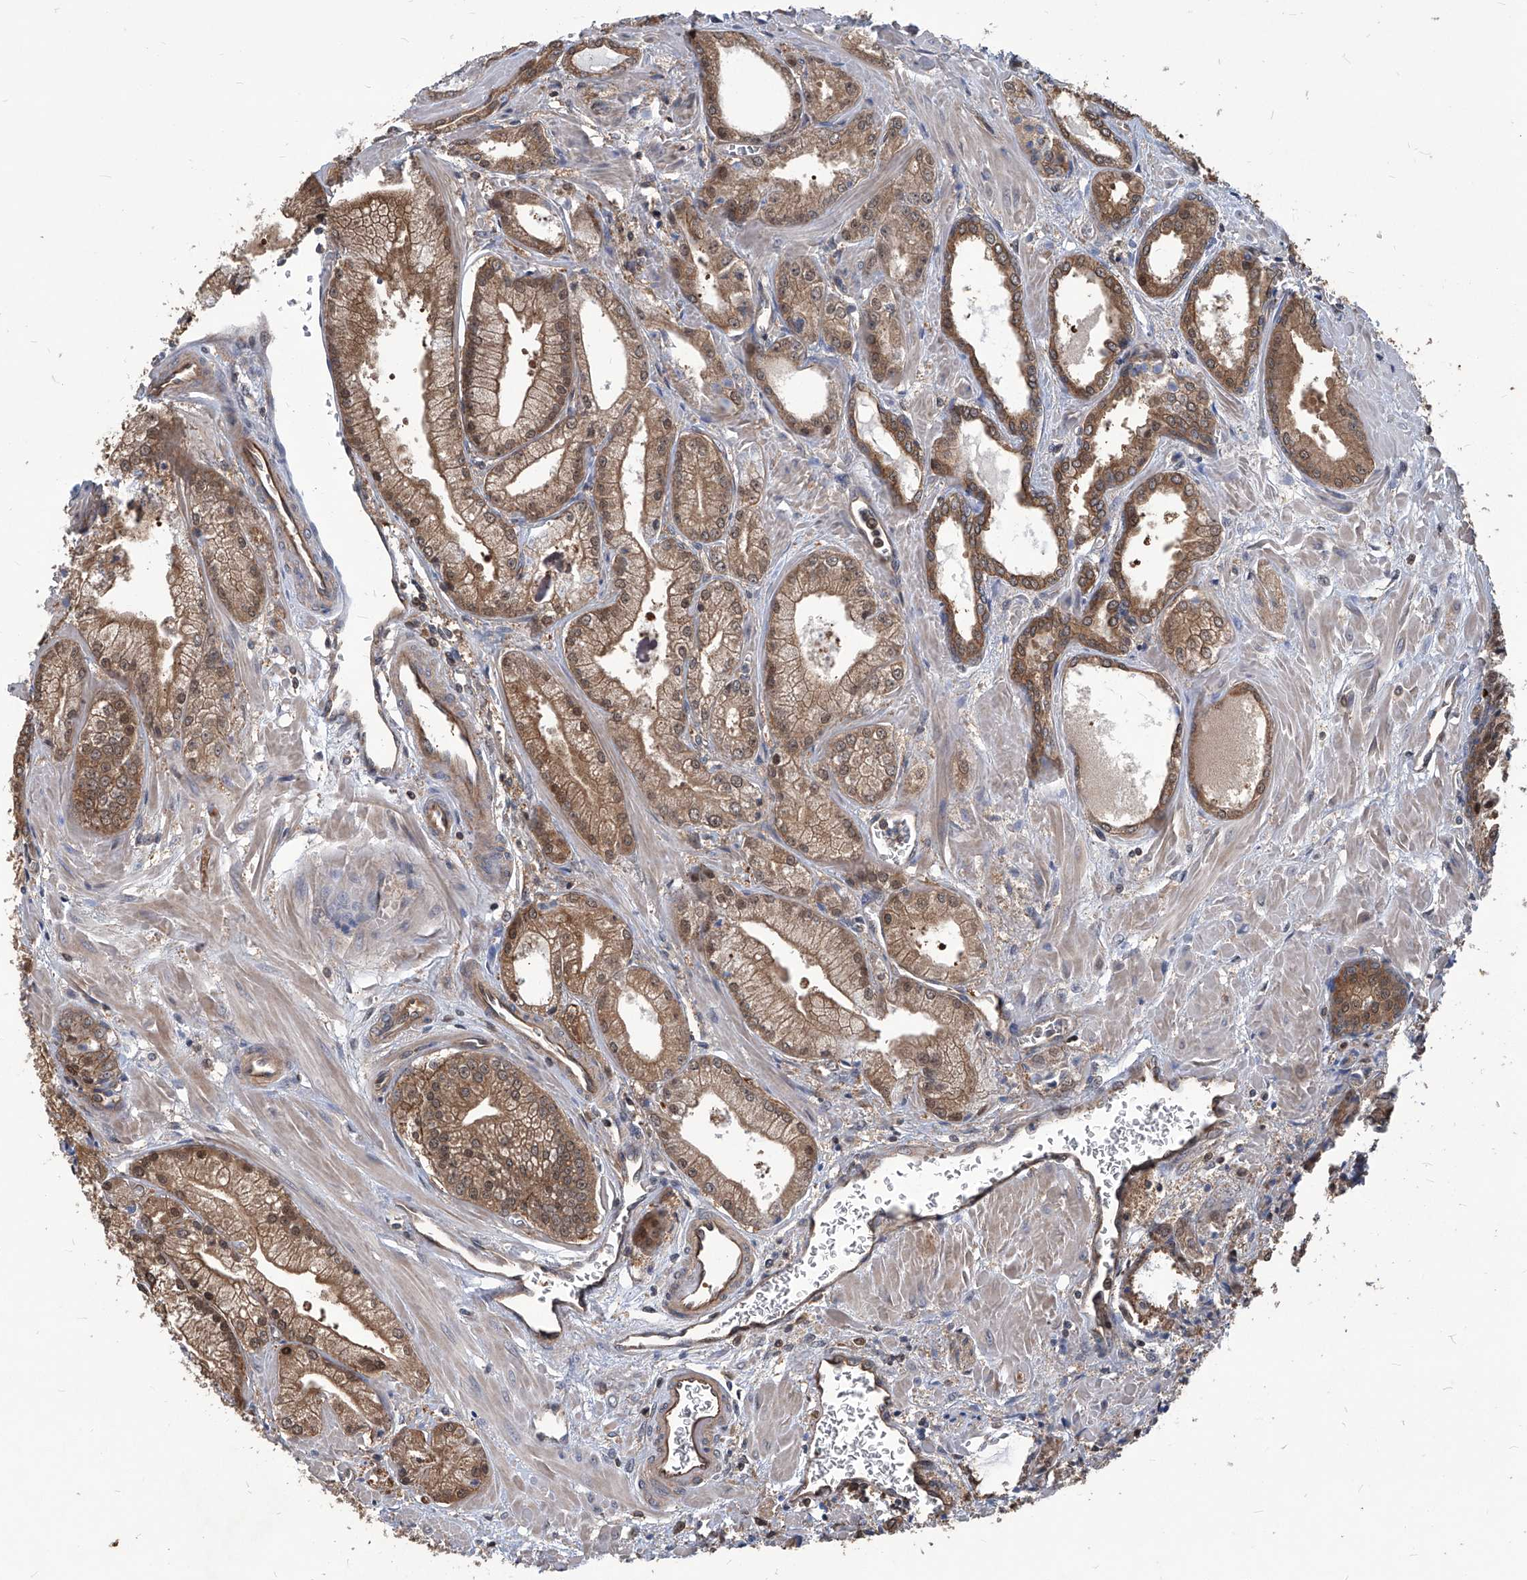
{"staining": {"intensity": "moderate", "quantity": ">75%", "location": "cytoplasmic/membranous,nuclear"}, "tissue": "prostate cancer", "cell_type": "Tumor cells", "image_type": "cancer", "snomed": [{"axis": "morphology", "description": "Adenocarcinoma, Low grade"}, {"axis": "topography", "description": "Prostate"}], "caption": "Immunohistochemical staining of human prostate low-grade adenocarcinoma demonstrates medium levels of moderate cytoplasmic/membranous and nuclear protein staining in approximately >75% of tumor cells. Using DAB (brown) and hematoxylin (blue) stains, captured at high magnification using brightfield microscopy.", "gene": "PSMB1", "patient": {"sex": "male", "age": 67}}